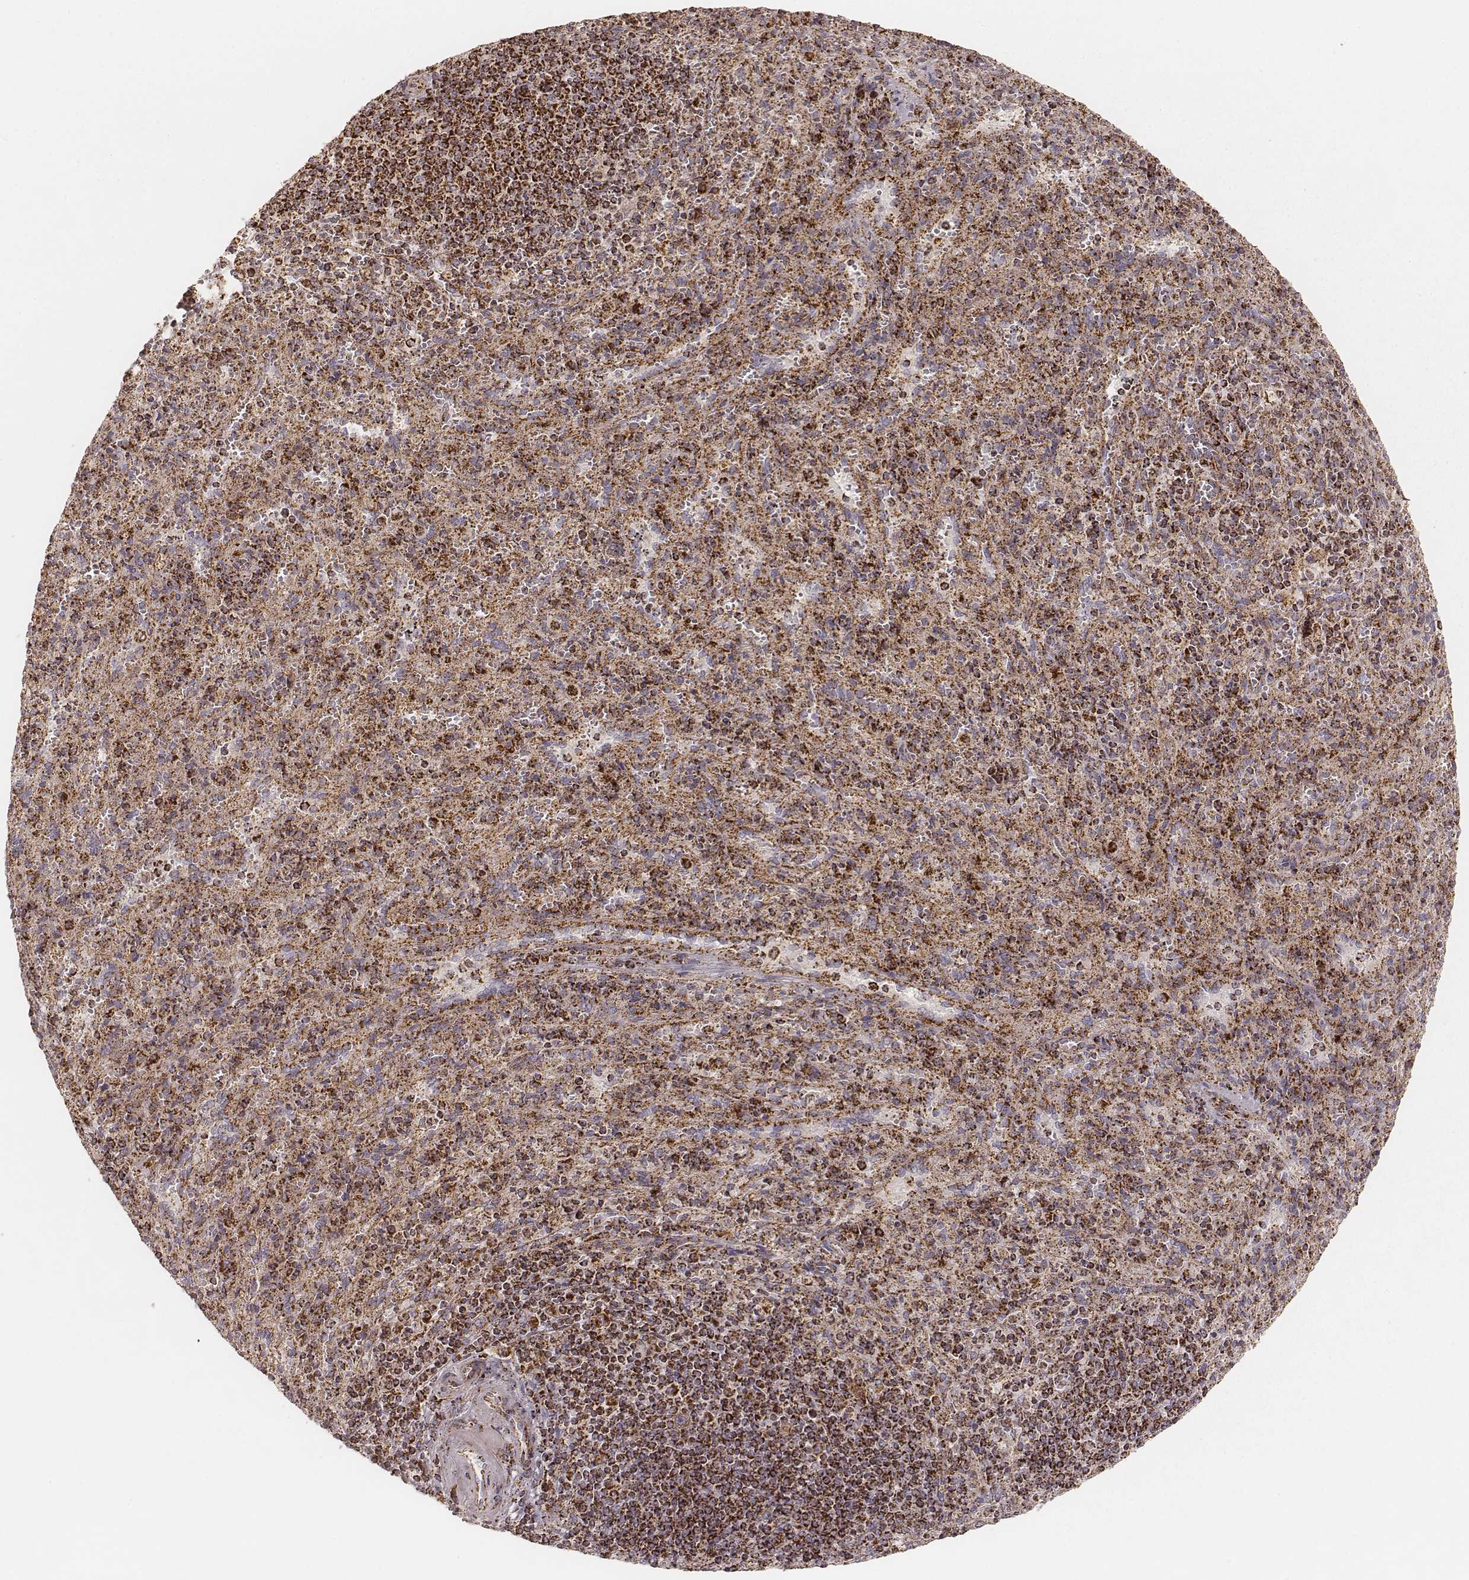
{"staining": {"intensity": "strong", "quantity": ">75%", "location": "cytoplasmic/membranous"}, "tissue": "spleen", "cell_type": "Cells in red pulp", "image_type": "normal", "snomed": [{"axis": "morphology", "description": "Normal tissue, NOS"}, {"axis": "topography", "description": "Spleen"}], "caption": "Immunohistochemical staining of benign spleen shows strong cytoplasmic/membranous protein expression in about >75% of cells in red pulp.", "gene": "CS", "patient": {"sex": "male", "age": 57}}